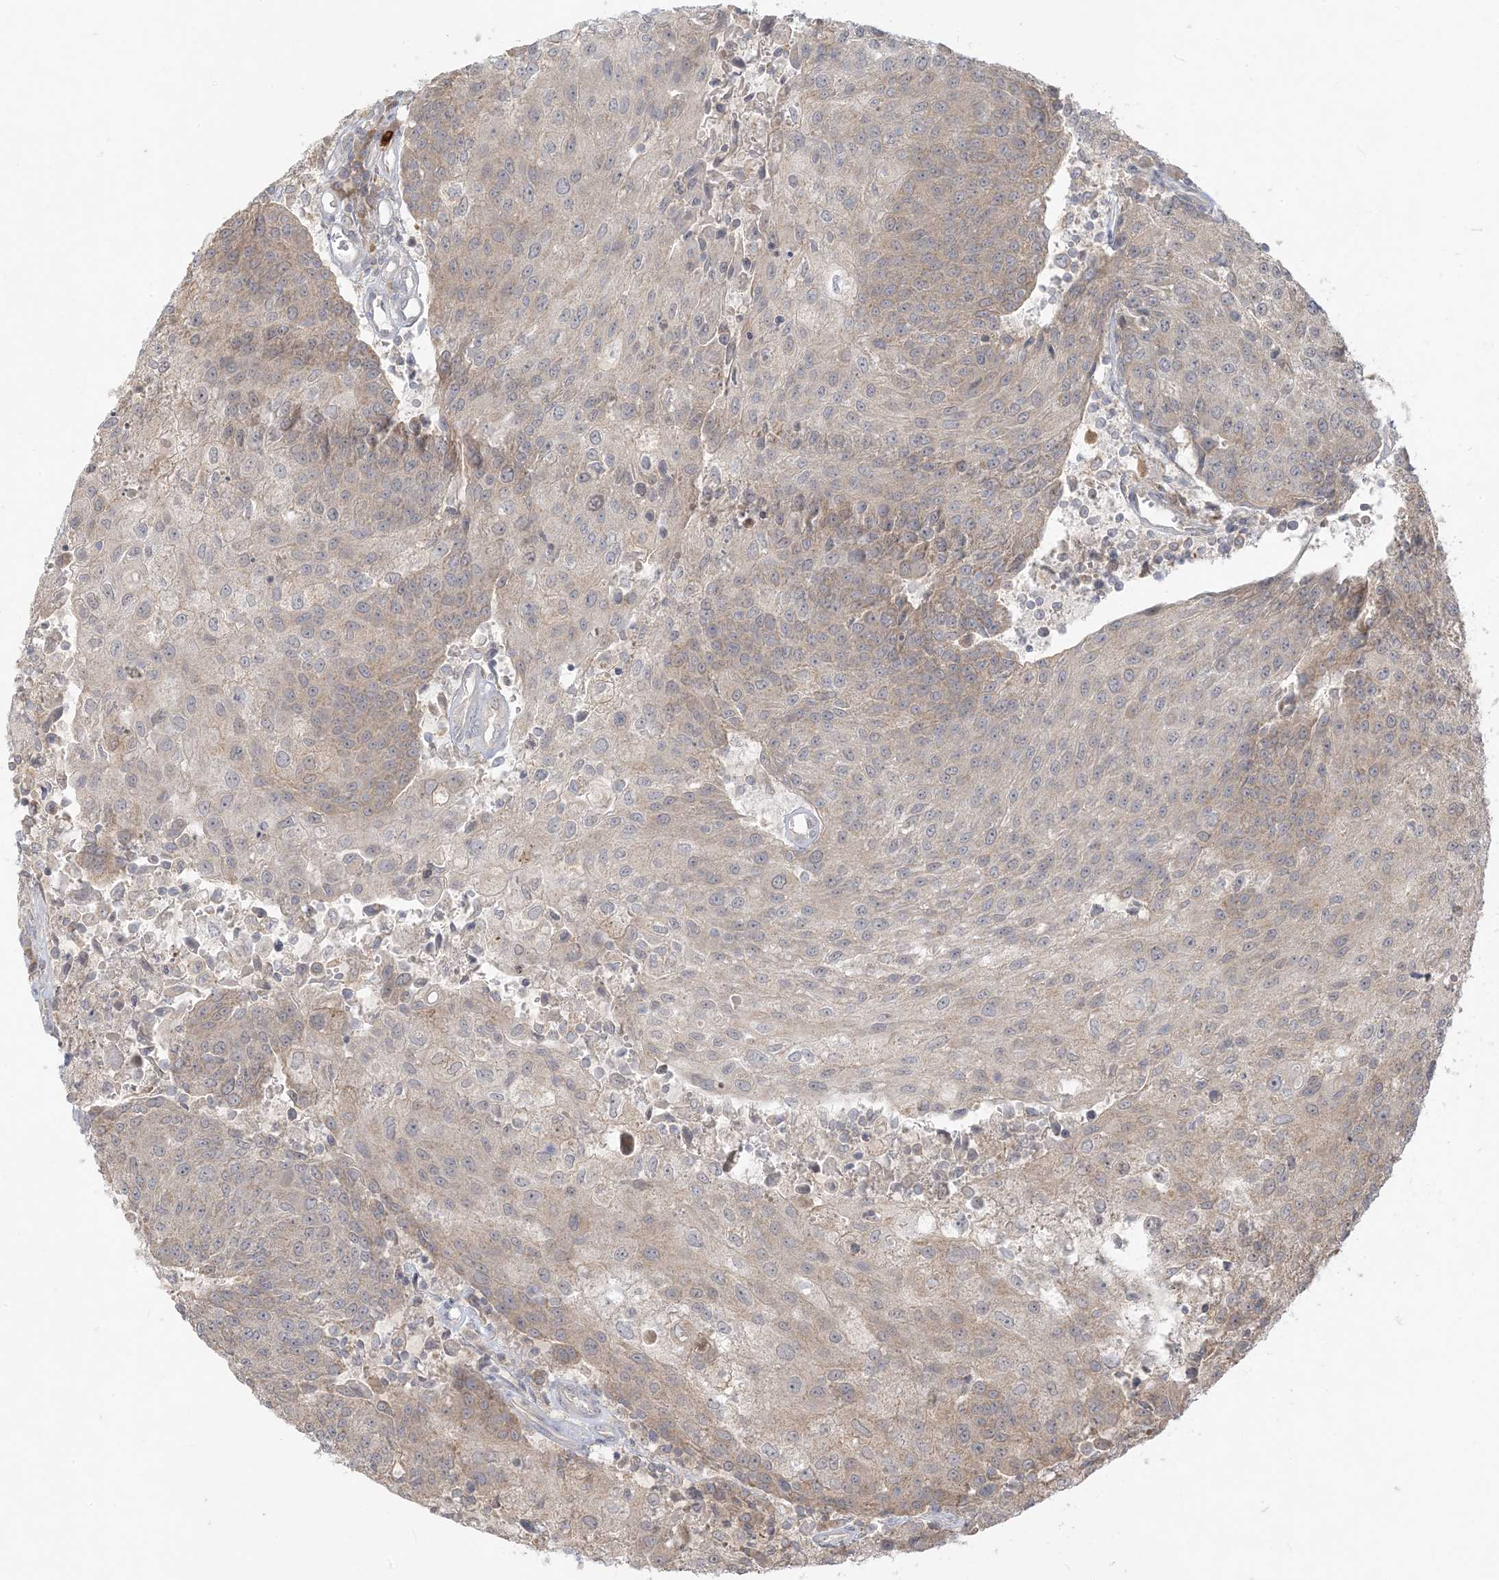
{"staining": {"intensity": "weak", "quantity": "25%-75%", "location": "cytoplasmic/membranous"}, "tissue": "urothelial cancer", "cell_type": "Tumor cells", "image_type": "cancer", "snomed": [{"axis": "morphology", "description": "Urothelial carcinoma, High grade"}, {"axis": "topography", "description": "Urinary bladder"}], "caption": "About 25%-75% of tumor cells in human urothelial carcinoma (high-grade) show weak cytoplasmic/membranous protein expression as visualized by brown immunohistochemical staining.", "gene": "MCOLN1", "patient": {"sex": "female", "age": 85}}